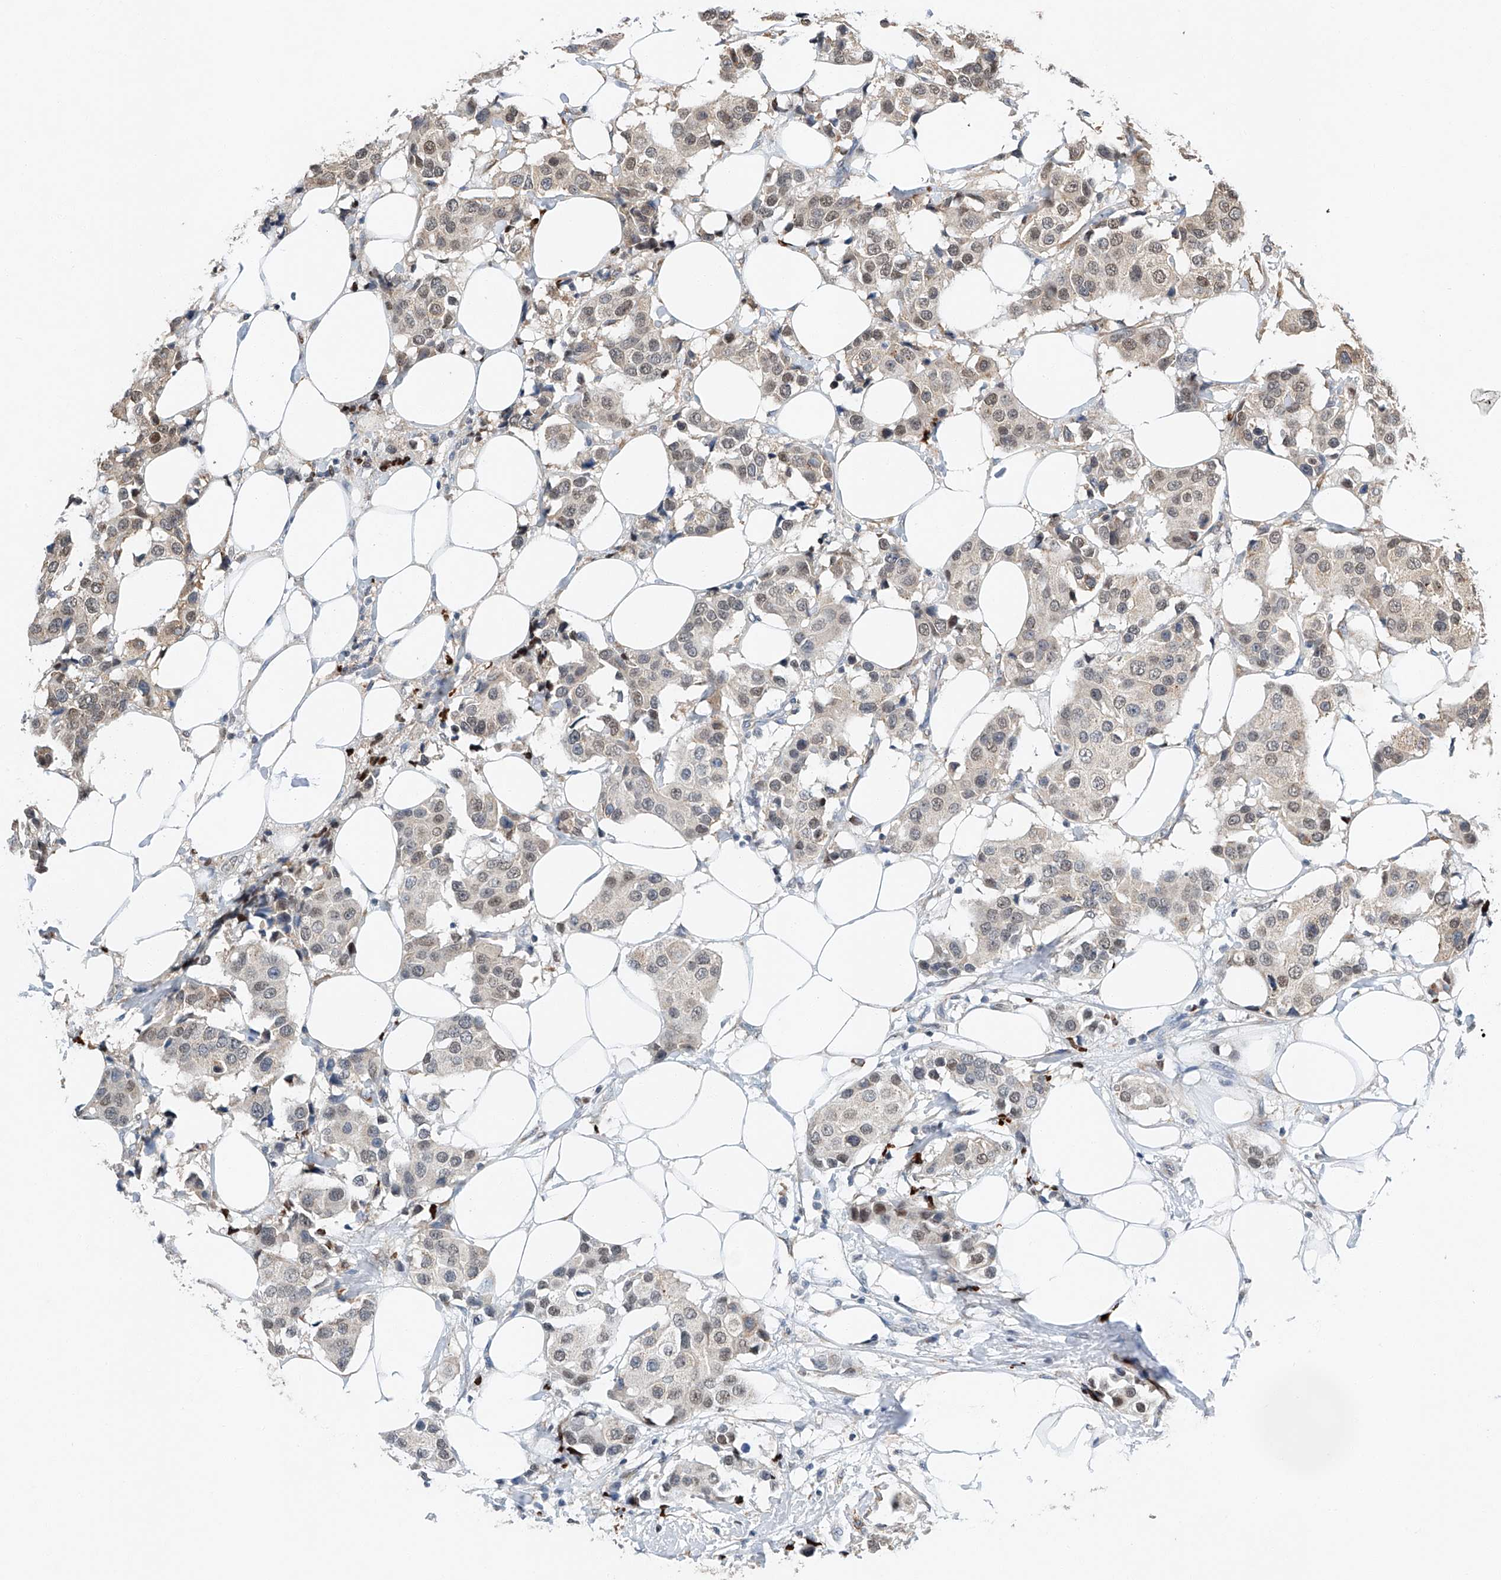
{"staining": {"intensity": "weak", "quantity": "<25%", "location": "nuclear"}, "tissue": "breast cancer", "cell_type": "Tumor cells", "image_type": "cancer", "snomed": [{"axis": "morphology", "description": "Normal tissue, NOS"}, {"axis": "morphology", "description": "Duct carcinoma"}, {"axis": "topography", "description": "Breast"}], "caption": "Immunohistochemical staining of human invasive ductal carcinoma (breast) shows no significant staining in tumor cells. (Brightfield microscopy of DAB immunohistochemistry (IHC) at high magnification).", "gene": "CTDP1", "patient": {"sex": "female", "age": 39}}